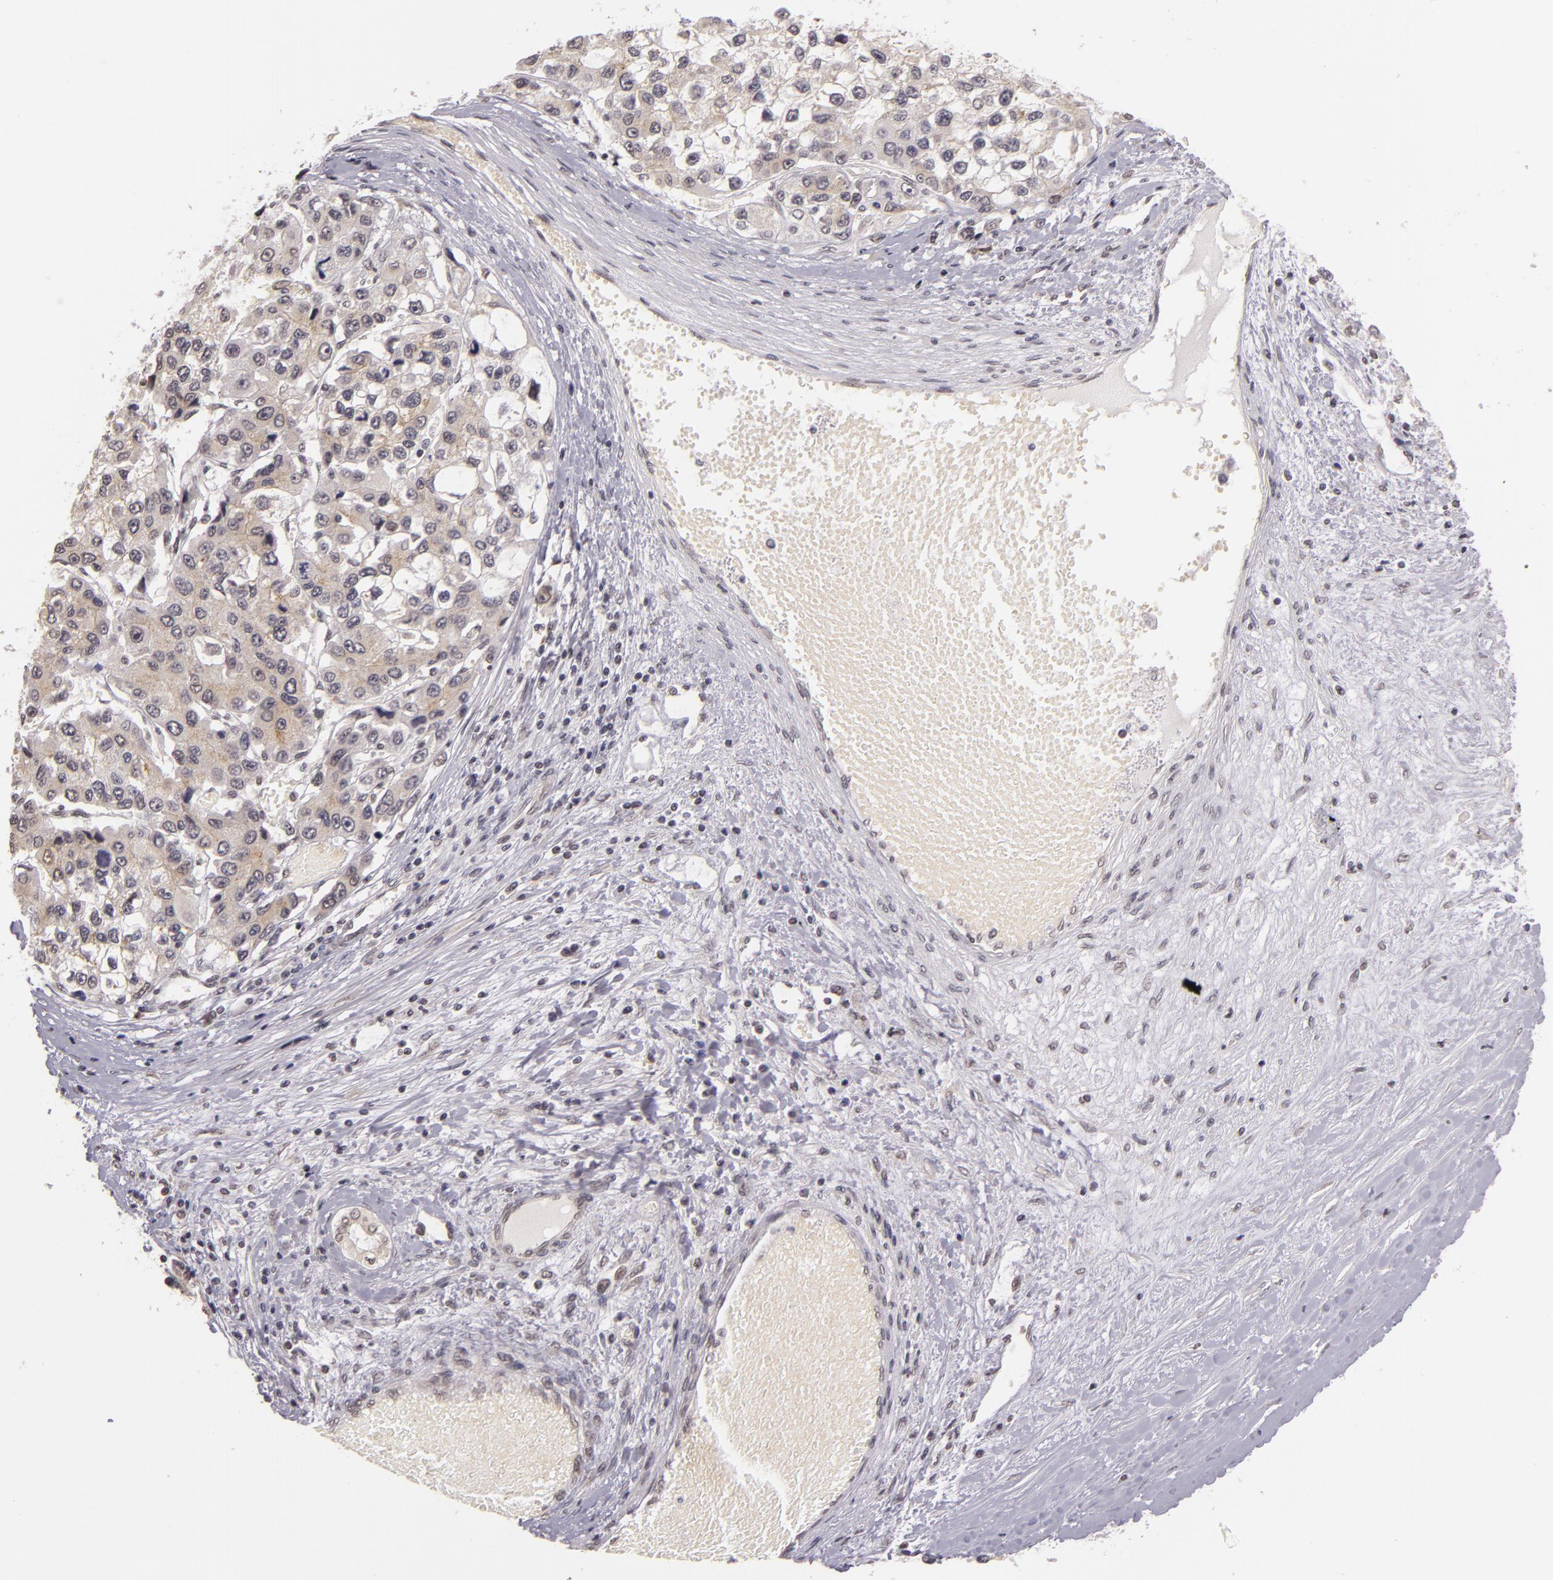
{"staining": {"intensity": "weak", "quantity": ">75%", "location": "cytoplasmic/membranous"}, "tissue": "liver cancer", "cell_type": "Tumor cells", "image_type": "cancer", "snomed": [{"axis": "morphology", "description": "Carcinoma, Hepatocellular, NOS"}, {"axis": "topography", "description": "Liver"}], "caption": "Protein staining of hepatocellular carcinoma (liver) tissue shows weak cytoplasmic/membranous staining in approximately >75% of tumor cells.", "gene": "ALX1", "patient": {"sex": "female", "age": 66}}